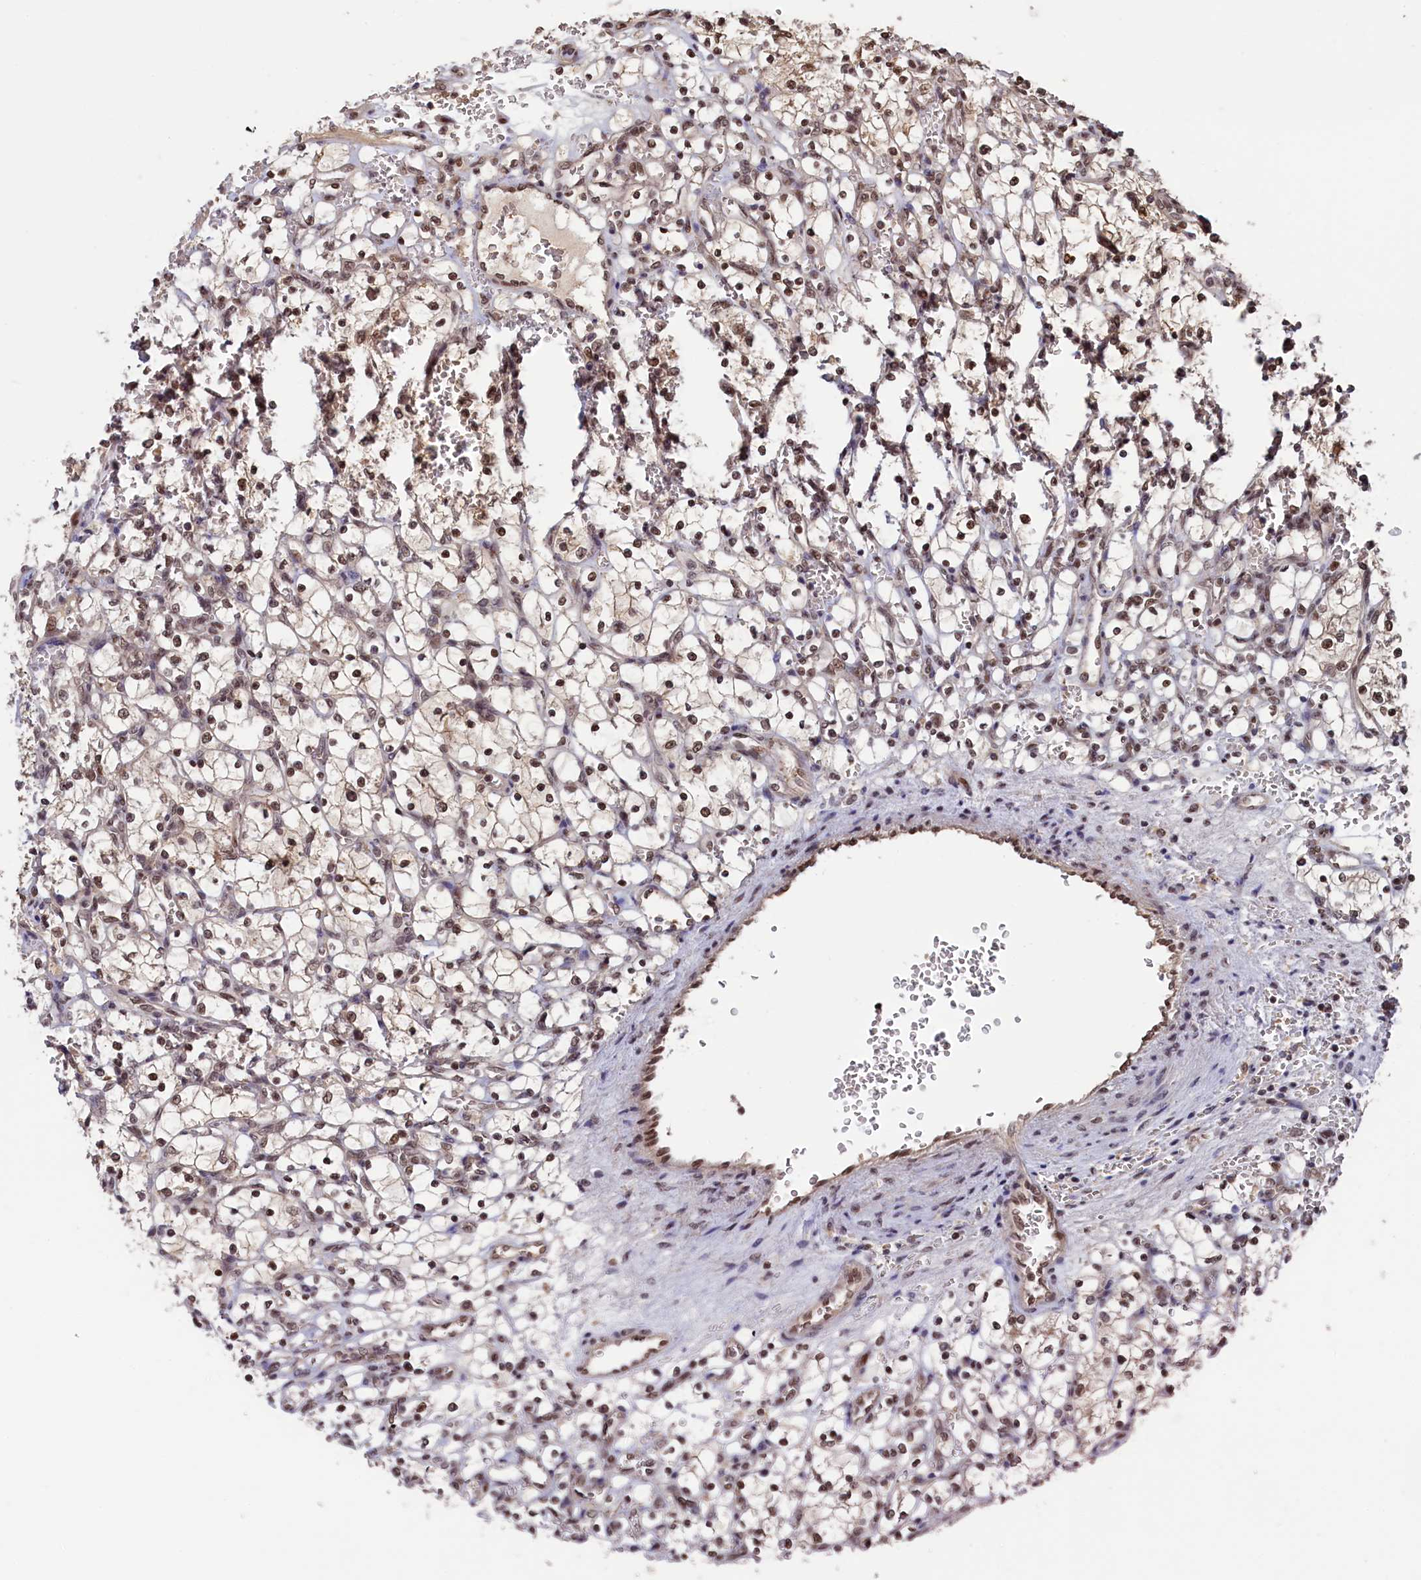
{"staining": {"intensity": "moderate", "quantity": ">75%", "location": "nuclear"}, "tissue": "renal cancer", "cell_type": "Tumor cells", "image_type": "cancer", "snomed": [{"axis": "morphology", "description": "Adenocarcinoma, NOS"}, {"axis": "topography", "description": "Kidney"}], "caption": "Renal cancer stained for a protein (brown) reveals moderate nuclear positive expression in about >75% of tumor cells.", "gene": "NAE1", "patient": {"sex": "female", "age": 69}}